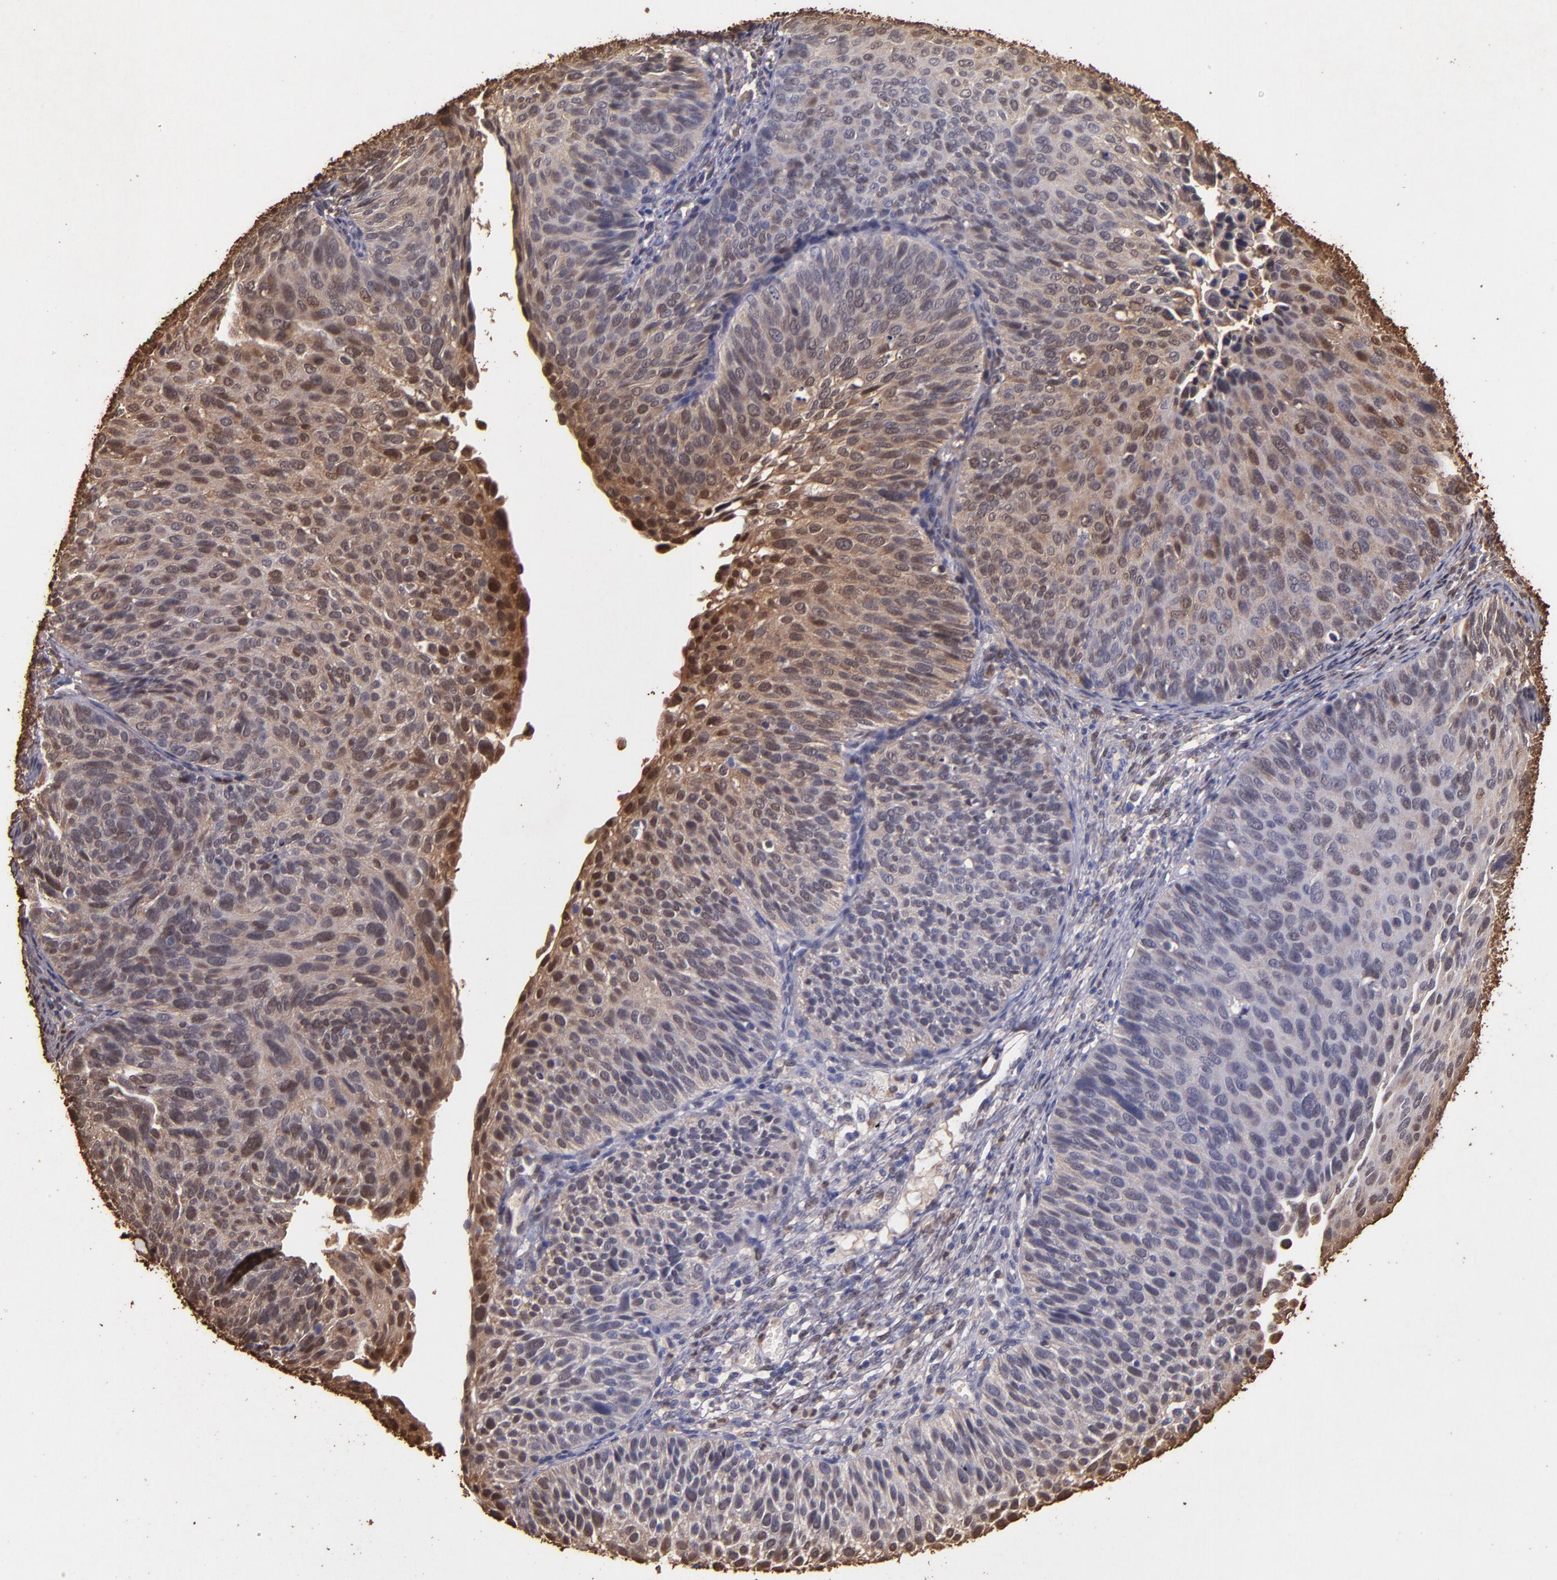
{"staining": {"intensity": "weak", "quantity": ">75%", "location": "cytoplasmic/membranous,nuclear"}, "tissue": "cervical cancer", "cell_type": "Tumor cells", "image_type": "cancer", "snomed": [{"axis": "morphology", "description": "Squamous cell carcinoma, NOS"}, {"axis": "topography", "description": "Cervix"}], "caption": "Squamous cell carcinoma (cervical) stained with DAB (3,3'-diaminobenzidine) IHC displays low levels of weak cytoplasmic/membranous and nuclear expression in about >75% of tumor cells.", "gene": "S100A6", "patient": {"sex": "female", "age": 36}}